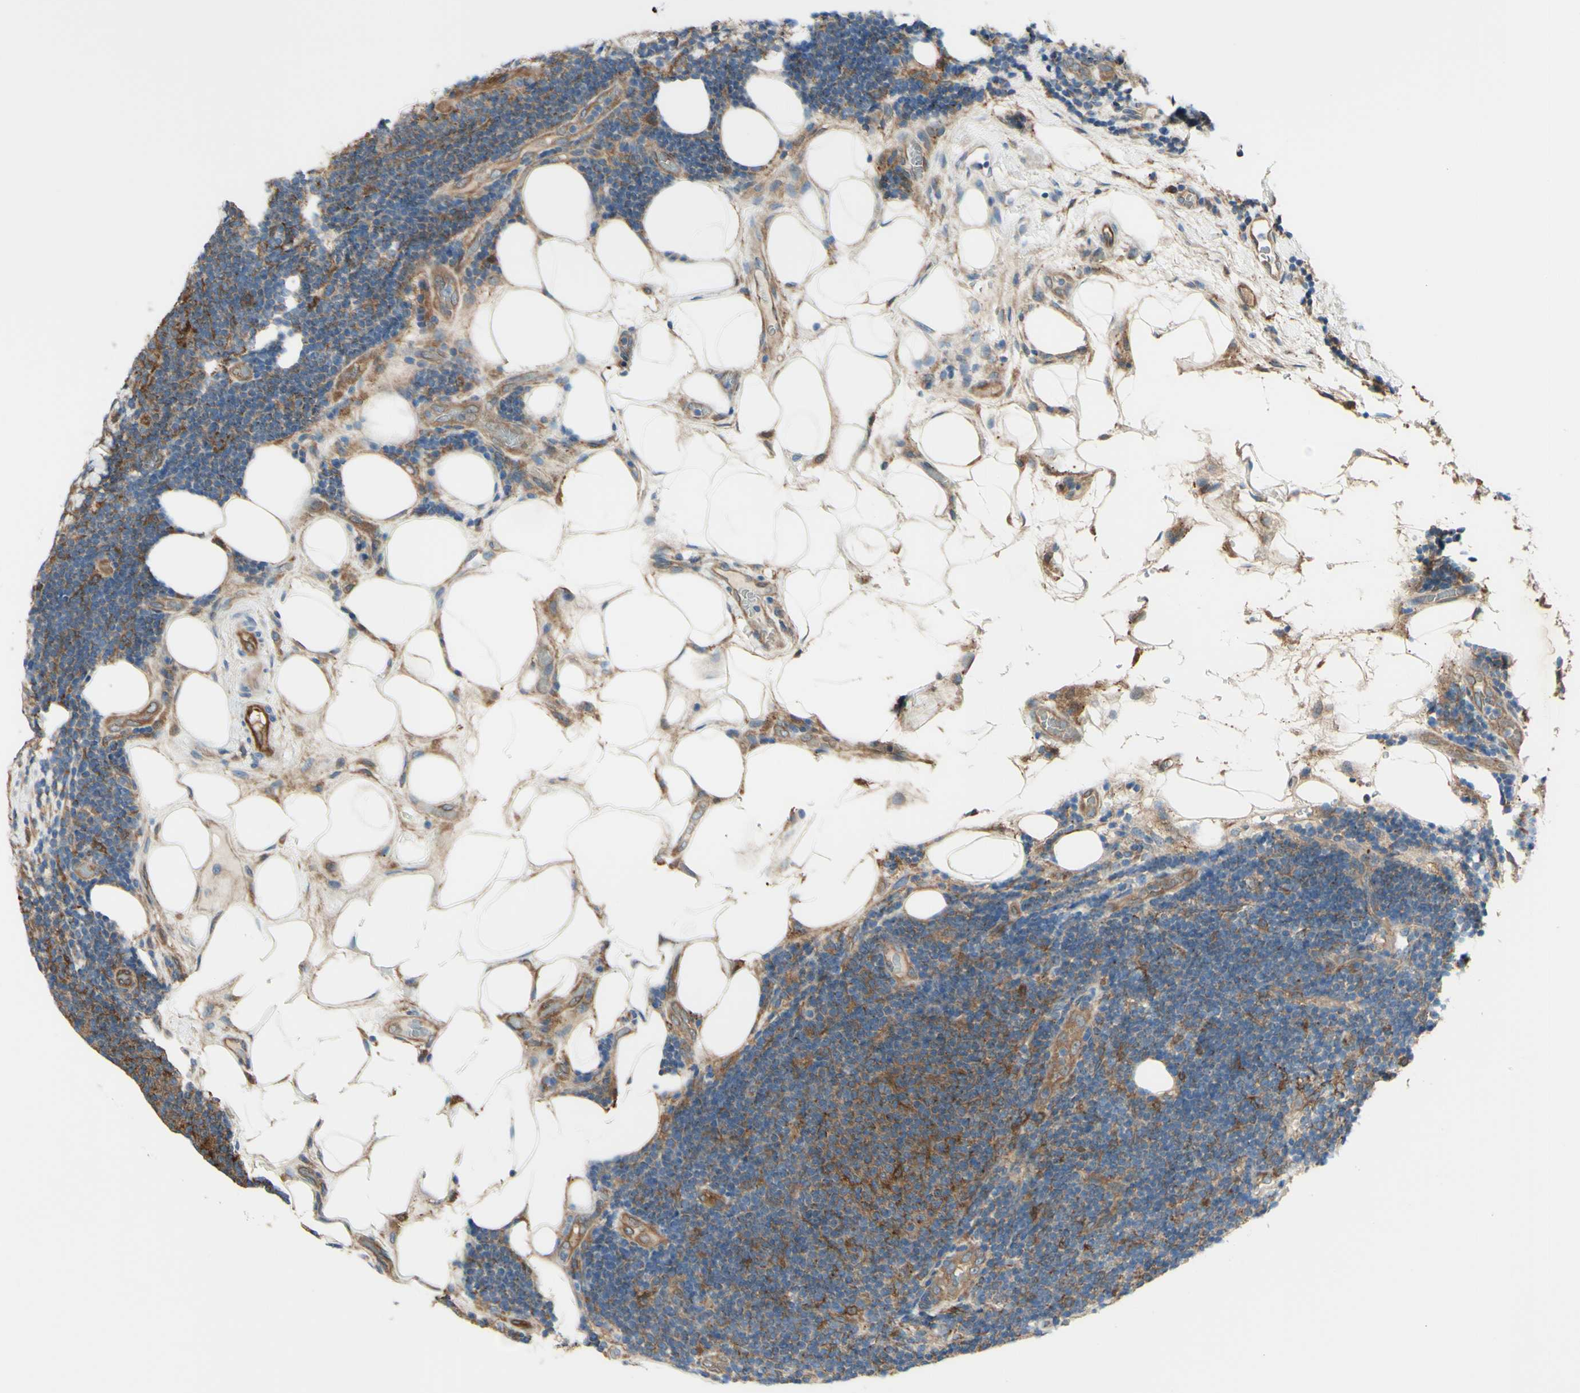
{"staining": {"intensity": "moderate", "quantity": ">75%", "location": "cytoplasmic/membranous"}, "tissue": "lymphoma", "cell_type": "Tumor cells", "image_type": "cancer", "snomed": [{"axis": "morphology", "description": "Malignant lymphoma, non-Hodgkin's type, Low grade"}, {"axis": "topography", "description": "Lymph node"}], "caption": "Lymphoma stained with a brown dye exhibits moderate cytoplasmic/membranous positive expression in approximately >75% of tumor cells.", "gene": "IGSF9B", "patient": {"sex": "male", "age": 83}}